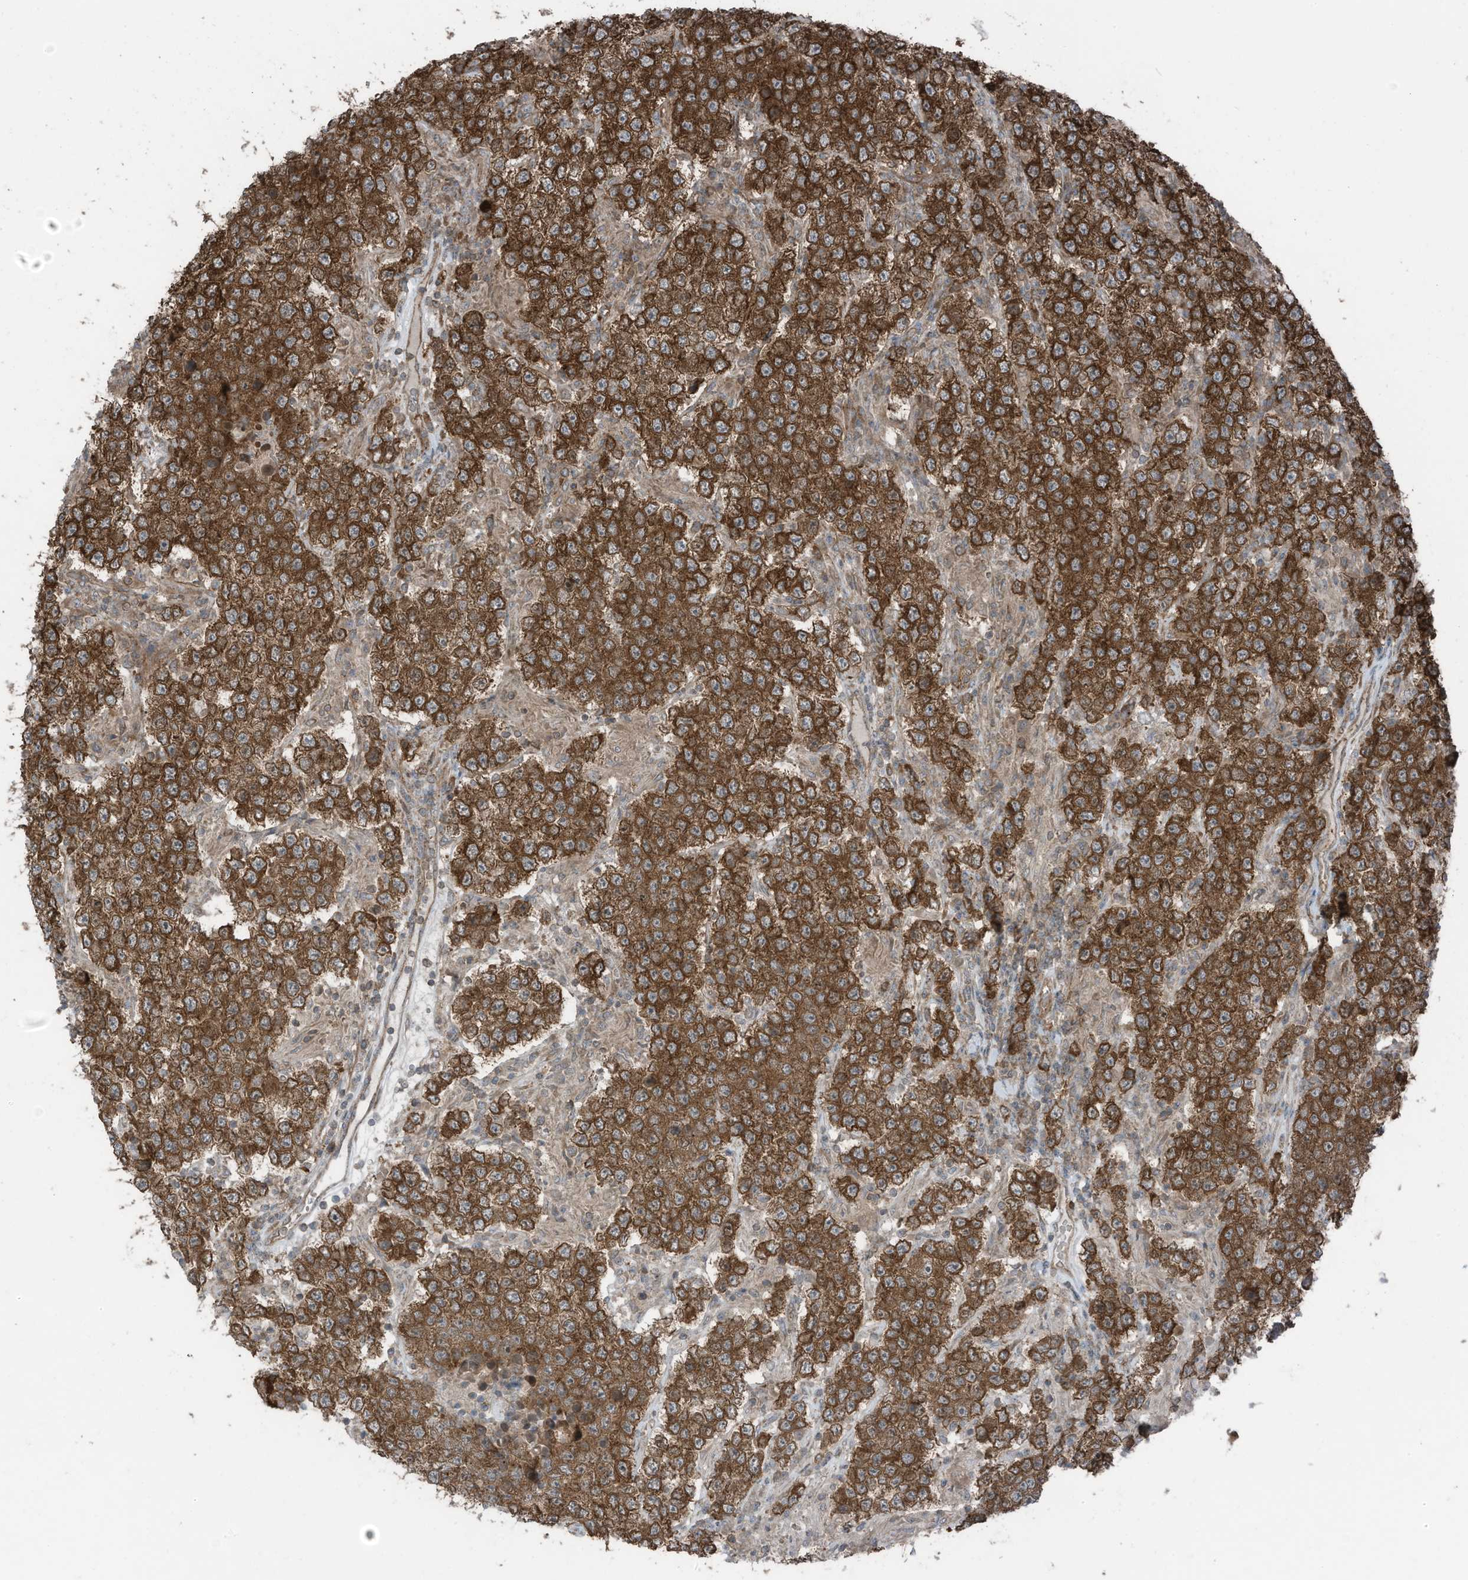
{"staining": {"intensity": "strong", "quantity": ">75%", "location": "cytoplasmic/membranous"}, "tissue": "testis cancer", "cell_type": "Tumor cells", "image_type": "cancer", "snomed": [{"axis": "morphology", "description": "Normal tissue, NOS"}, {"axis": "morphology", "description": "Urothelial carcinoma, High grade"}, {"axis": "morphology", "description": "Seminoma, NOS"}, {"axis": "morphology", "description": "Carcinoma, Embryonal, NOS"}, {"axis": "topography", "description": "Urinary bladder"}, {"axis": "topography", "description": "Testis"}], "caption": "This is an image of immunohistochemistry staining of urothelial carcinoma (high-grade) (testis), which shows strong staining in the cytoplasmic/membranous of tumor cells.", "gene": "TXNDC9", "patient": {"sex": "male", "age": 41}}